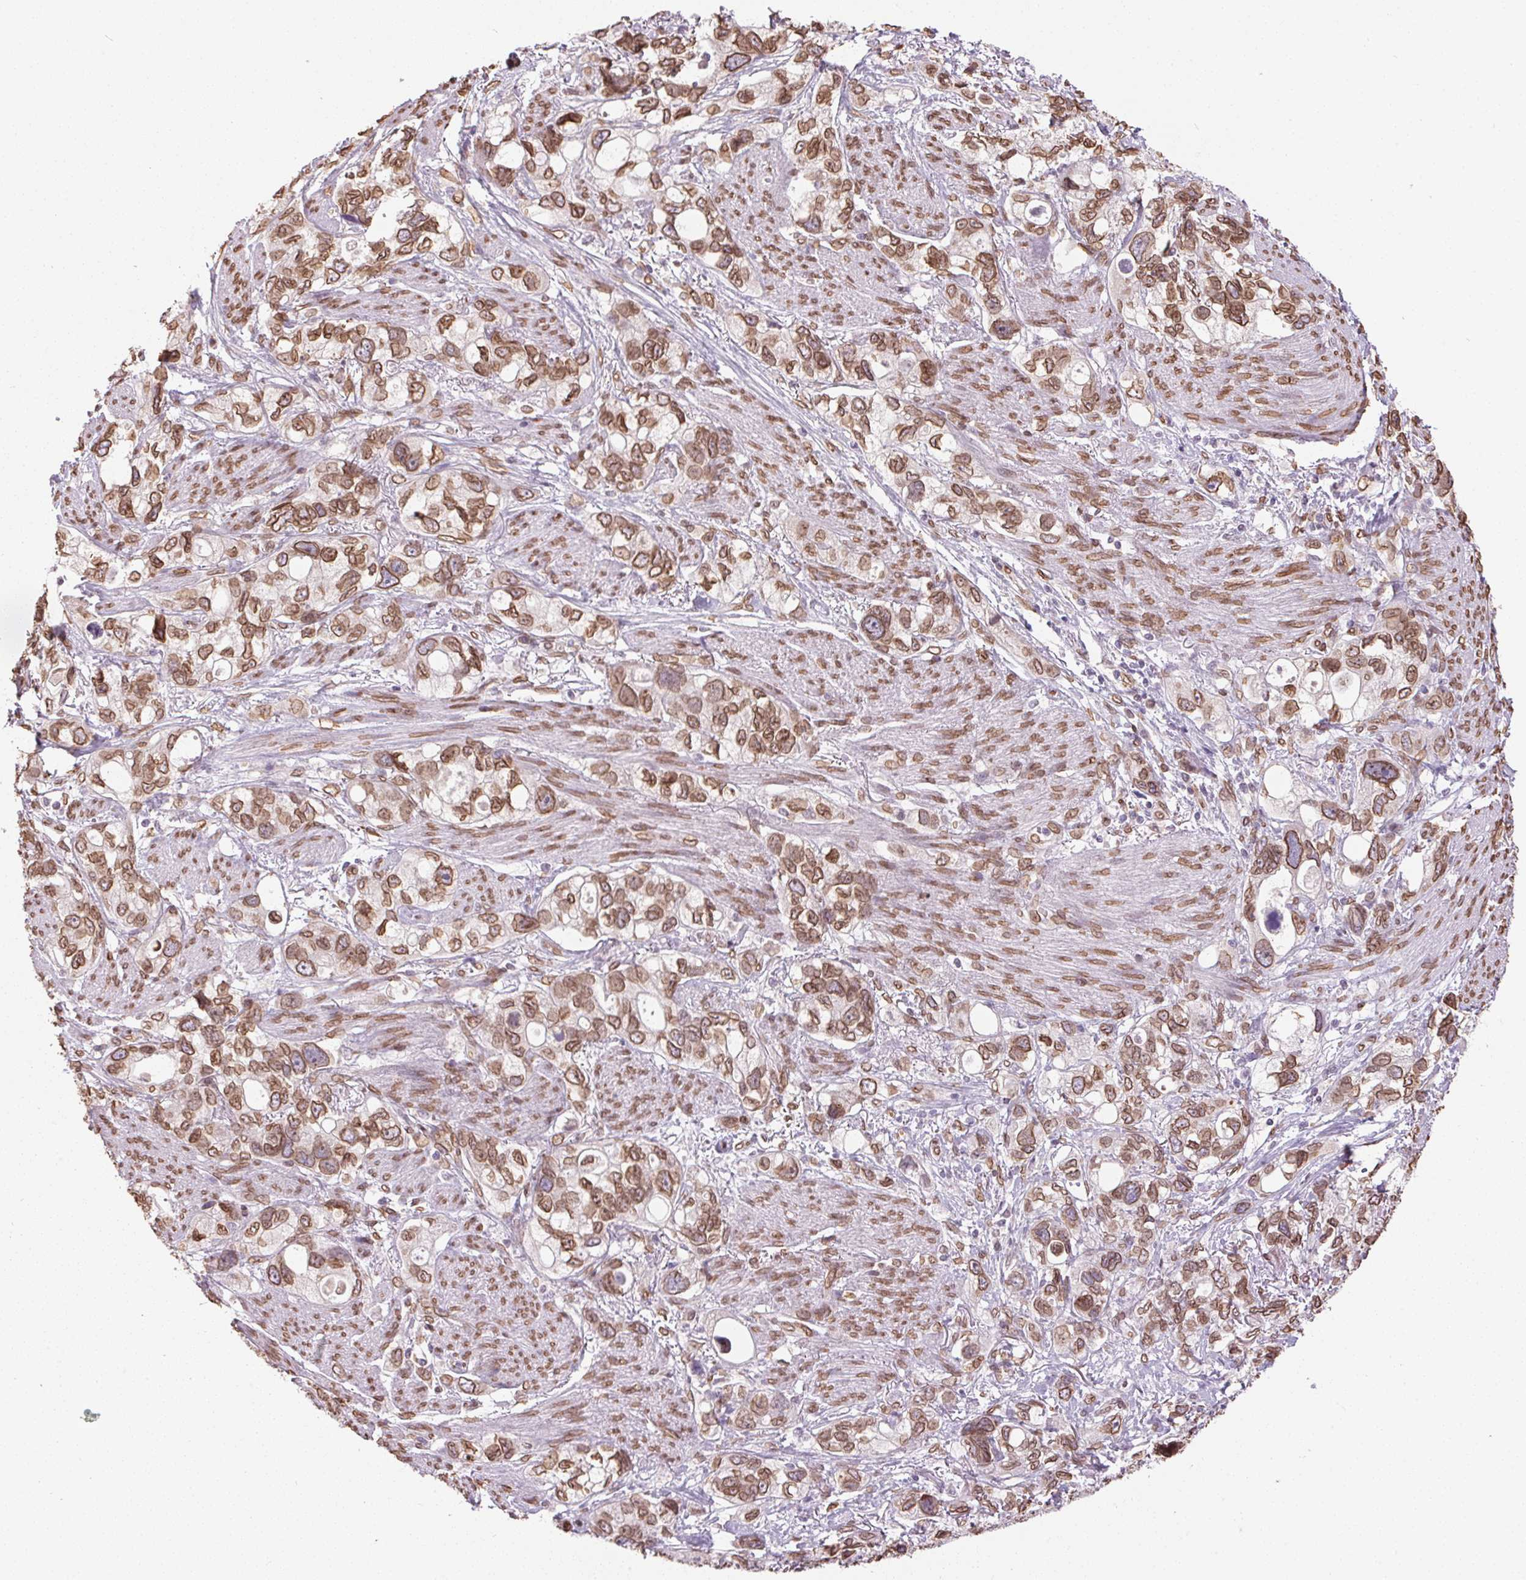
{"staining": {"intensity": "moderate", "quantity": ">75%", "location": "cytoplasmic/membranous,nuclear"}, "tissue": "stomach cancer", "cell_type": "Tumor cells", "image_type": "cancer", "snomed": [{"axis": "morphology", "description": "Adenocarcinoma, NOS"}, {"axis": "topography", "description": "Stomach, upper"}], "caption": "Stomach adenocarcinoma stained for a protein exhibits moderate cytoplasmic/membranous and nuclear positivity in tumor cells.", "gene": "TMEM175", "patient": {"sex": "female", "age": 81}}